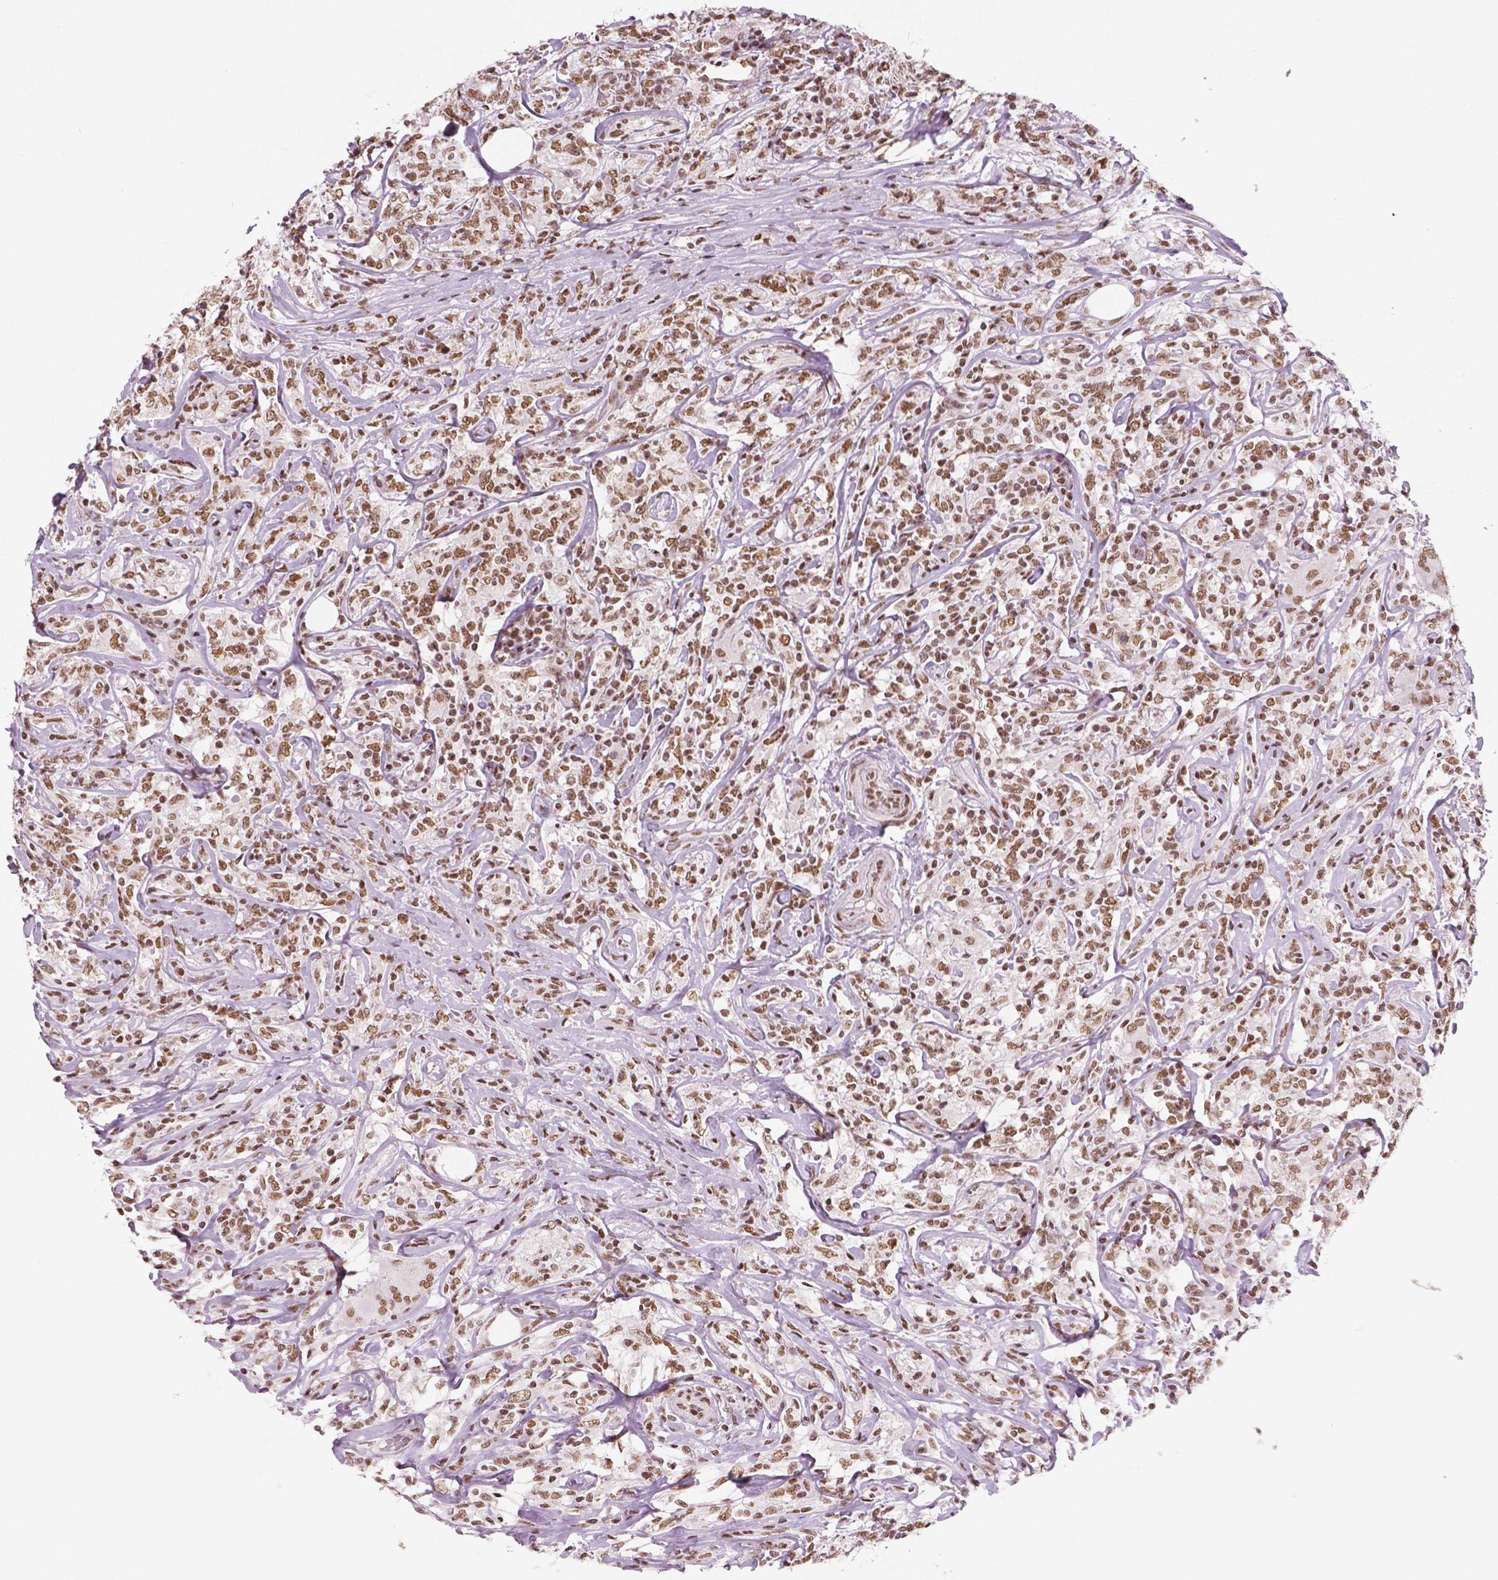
{"staining": {"intensity": "moderate", "quantity": ">75%", "location": "nuclear"}, "tissue": "lymphoma", "cell_type": "Tumor cells", "image_type": "cancer", "snomed": [{"axis": "morphology", "description": "Malignant lymphoma, non-Hodgkin's type, High grade"}, {"axis": "topography", "description": "Lymph node"}], "caption": "Brown immunohistochemical staining in lymphoma demonstrates moderate nuclear expression in about >75% of tumor cells. The staining was performed using DAB (3,3'-diaminobenzidine), with brown indicating positive protein expression. Nuclei are stained blue with hematoxylin.", "gene": "BRD4", "patient": {"sex": "female", "age": 84}}